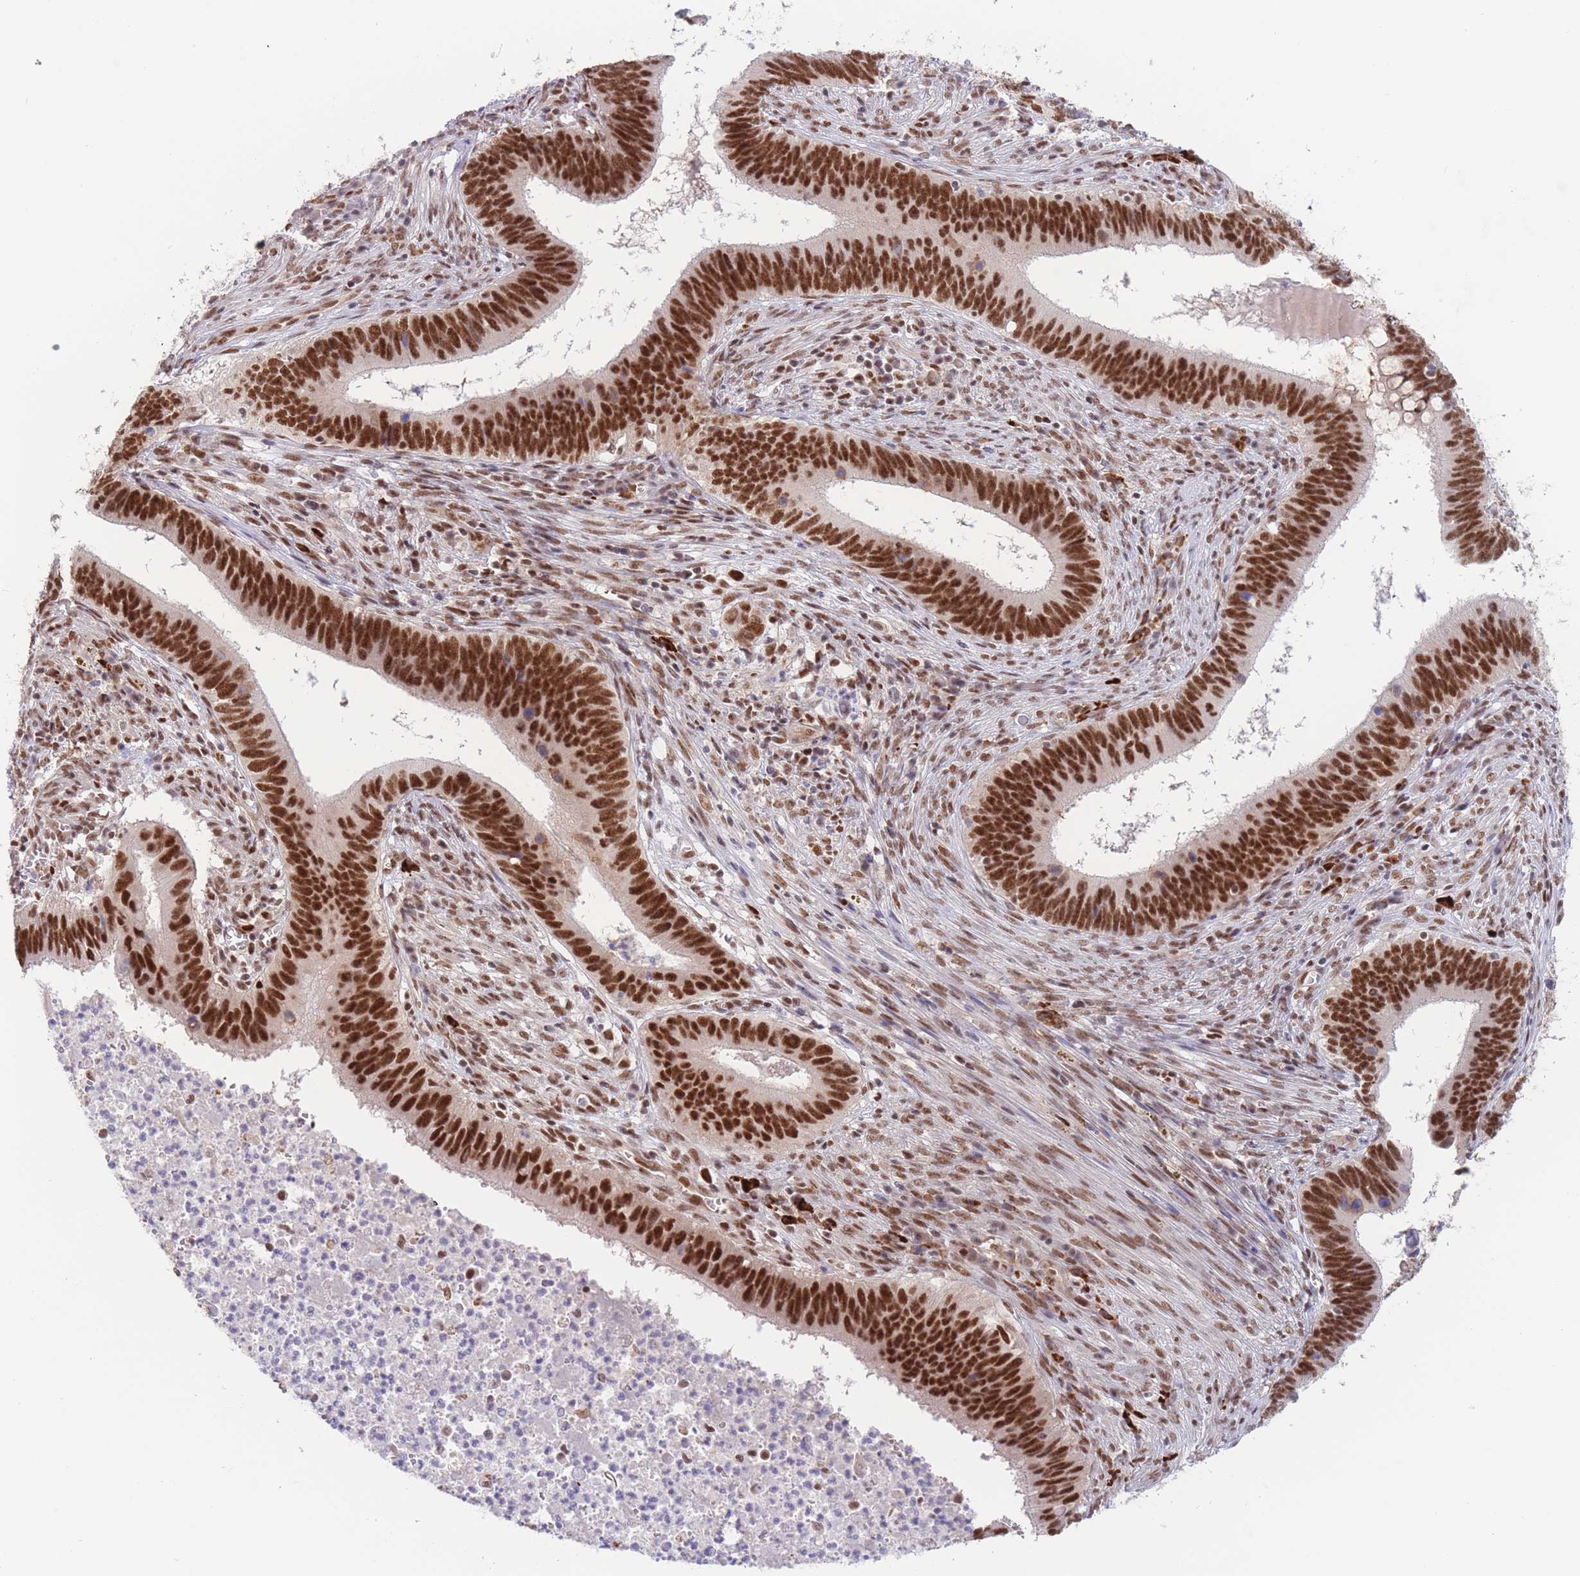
{"staining": {"intensity": "strong", "quantity": ">75%", "location": "nuclear"}, "tissue": "cervical cancer", "cell_type": "Tumor cells", "image_type": "cancer", "snomed": [{"axis": "morphology", "description": "Adenocarcinoma, NOS"}, {"axis": "topography", "description": "Cervix"}], "caption": "Strong nuclear protein positivity is seen in about >75% of tumor cells in cervical adenocarcinoma. (DAB IHC with brightfield microscopy, high magnification).", "gene": "SMAD9", "patient": {"sex": "female", "age": 42}}